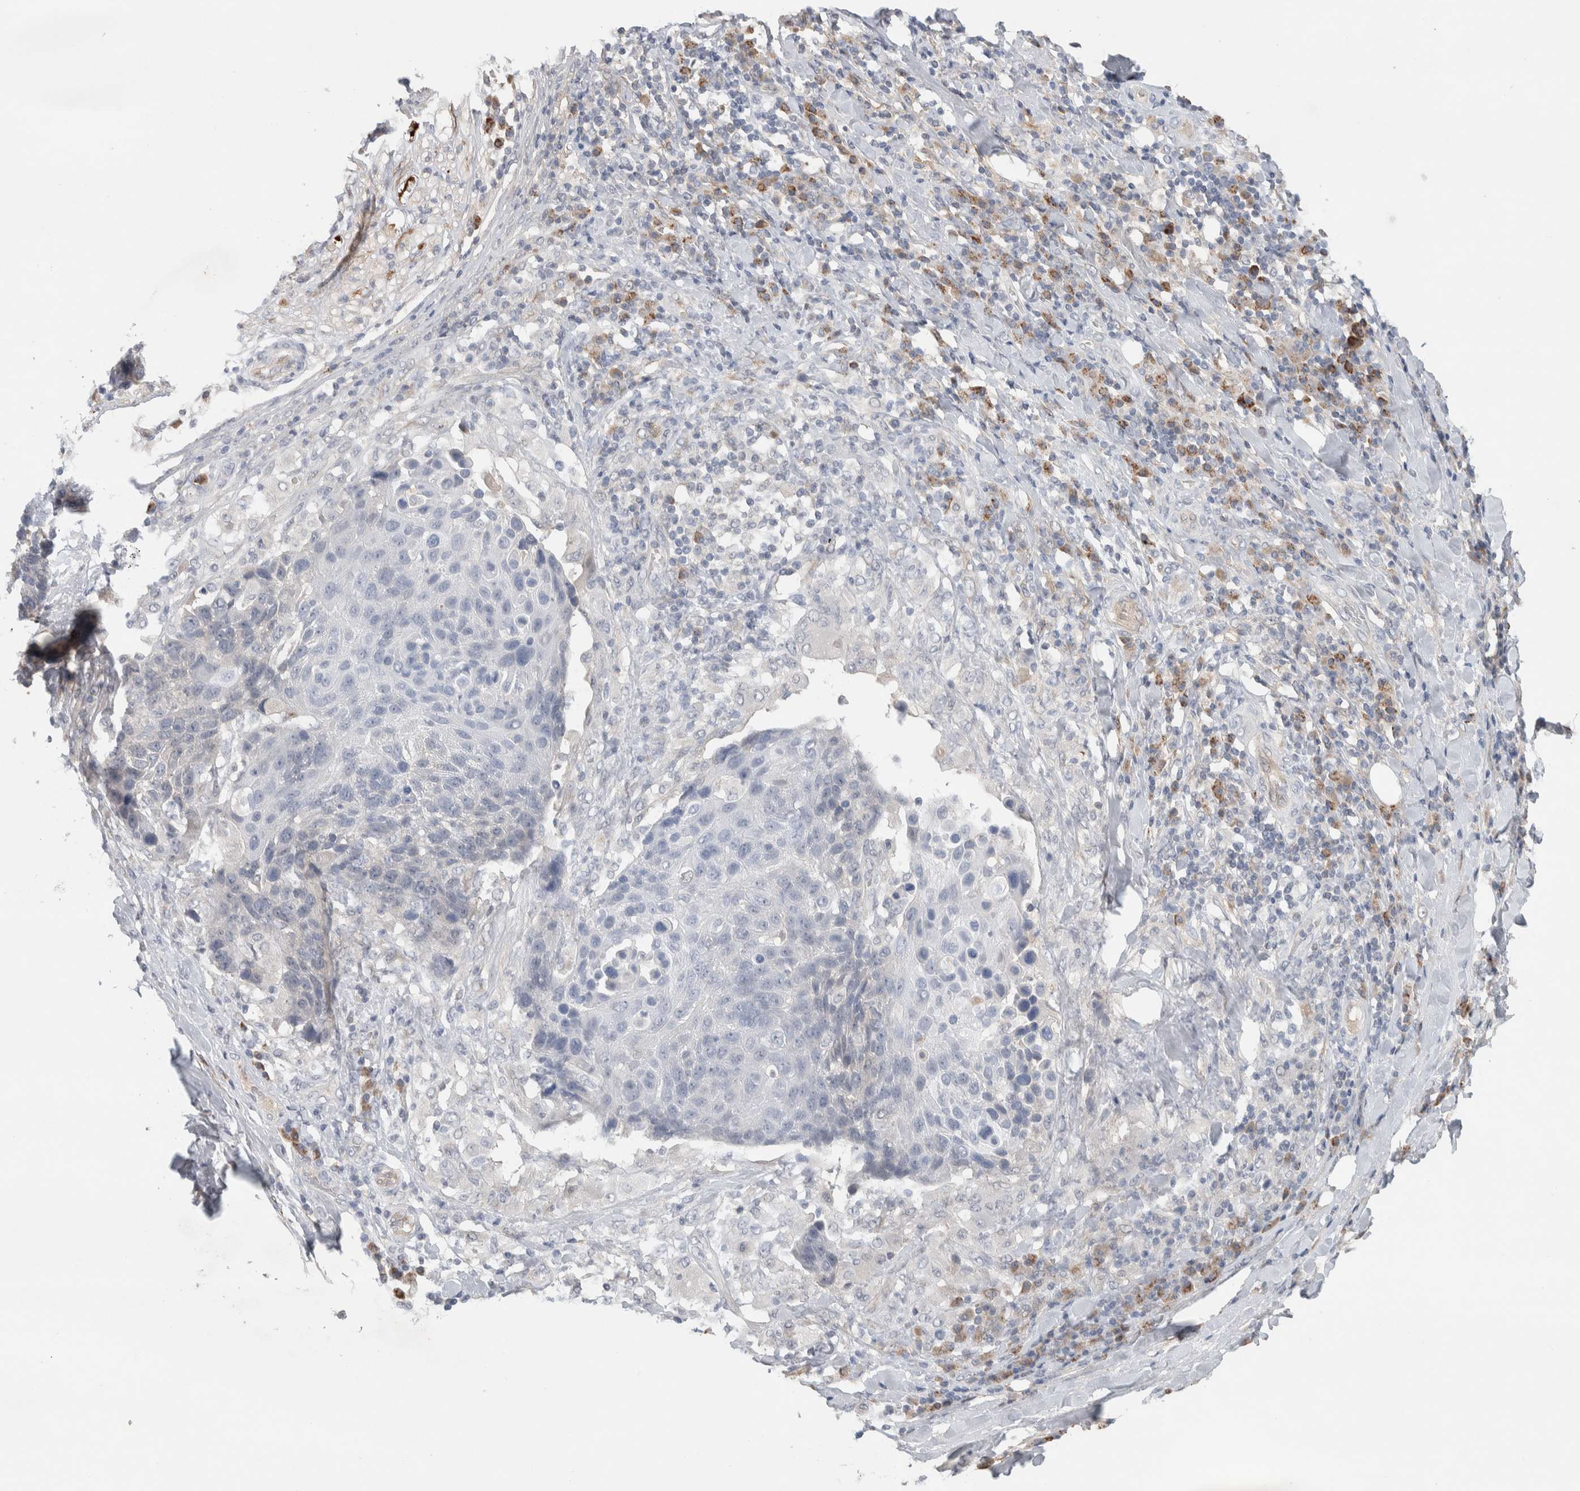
{"staining": {"intensity": "negative", "quantity": "none", "location": "none"}, "tissue": "lung cancer", "cell_type": "Tumor cells", "image_type": "cancer", "snomed": [{"axis": "morphology", "description": "Squamous cell carcinoma, NOS"}, {"axis": "topography", "description": "Lung"}], "caption": "A high-resolution histopathology image shows IHC staining of lung cancer (squamous cell carcinoma), which exhibits no significant staining in tumor cells.", "gene": "DEPTOR", "patient": {"sex": "male", "age": 66}}